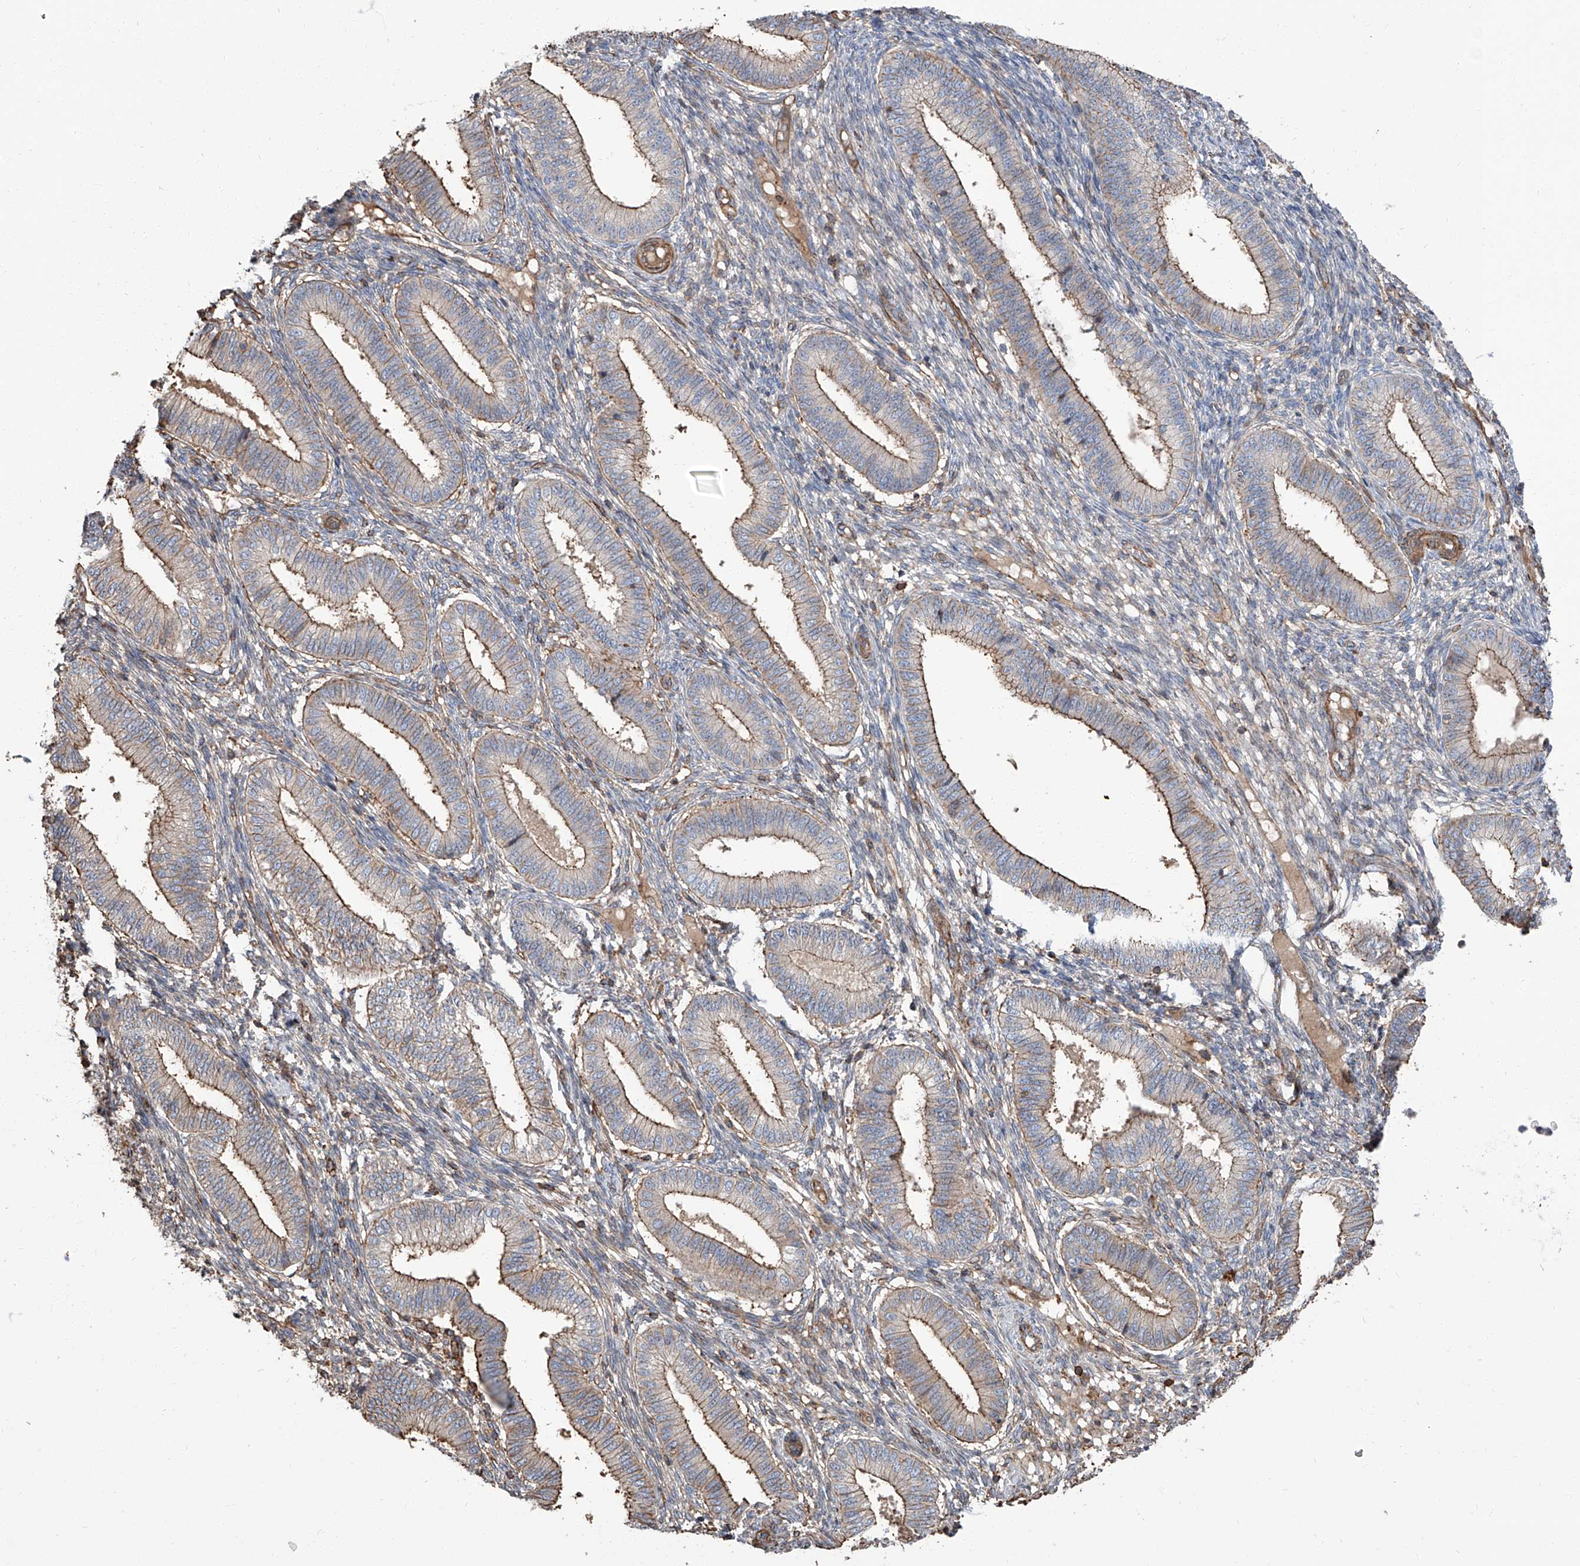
{"staining": {"intensity": "moderate", "quantity": "<25%", "location": "cytoplasmic/membranous"}, "tissue": "endometrium", "cell_type": "Cells in endometrial stroma", "image_type": "normal", "snomed": [{"axis": "morphology", "description": "Normal tissue, NOS"}, {"axis": "topography", "description": "Endometrium"}], "caption": "A low amount of moderate cytoplasmic/membranous staining is appreciated in approximately <25% of cells in endometrial stroma in normal endometrium. (Brightfield microscopy of DAB IHC at high magnification).", "gene": "PIEZO2", "patient": {"sex": "female", "age": 39}}